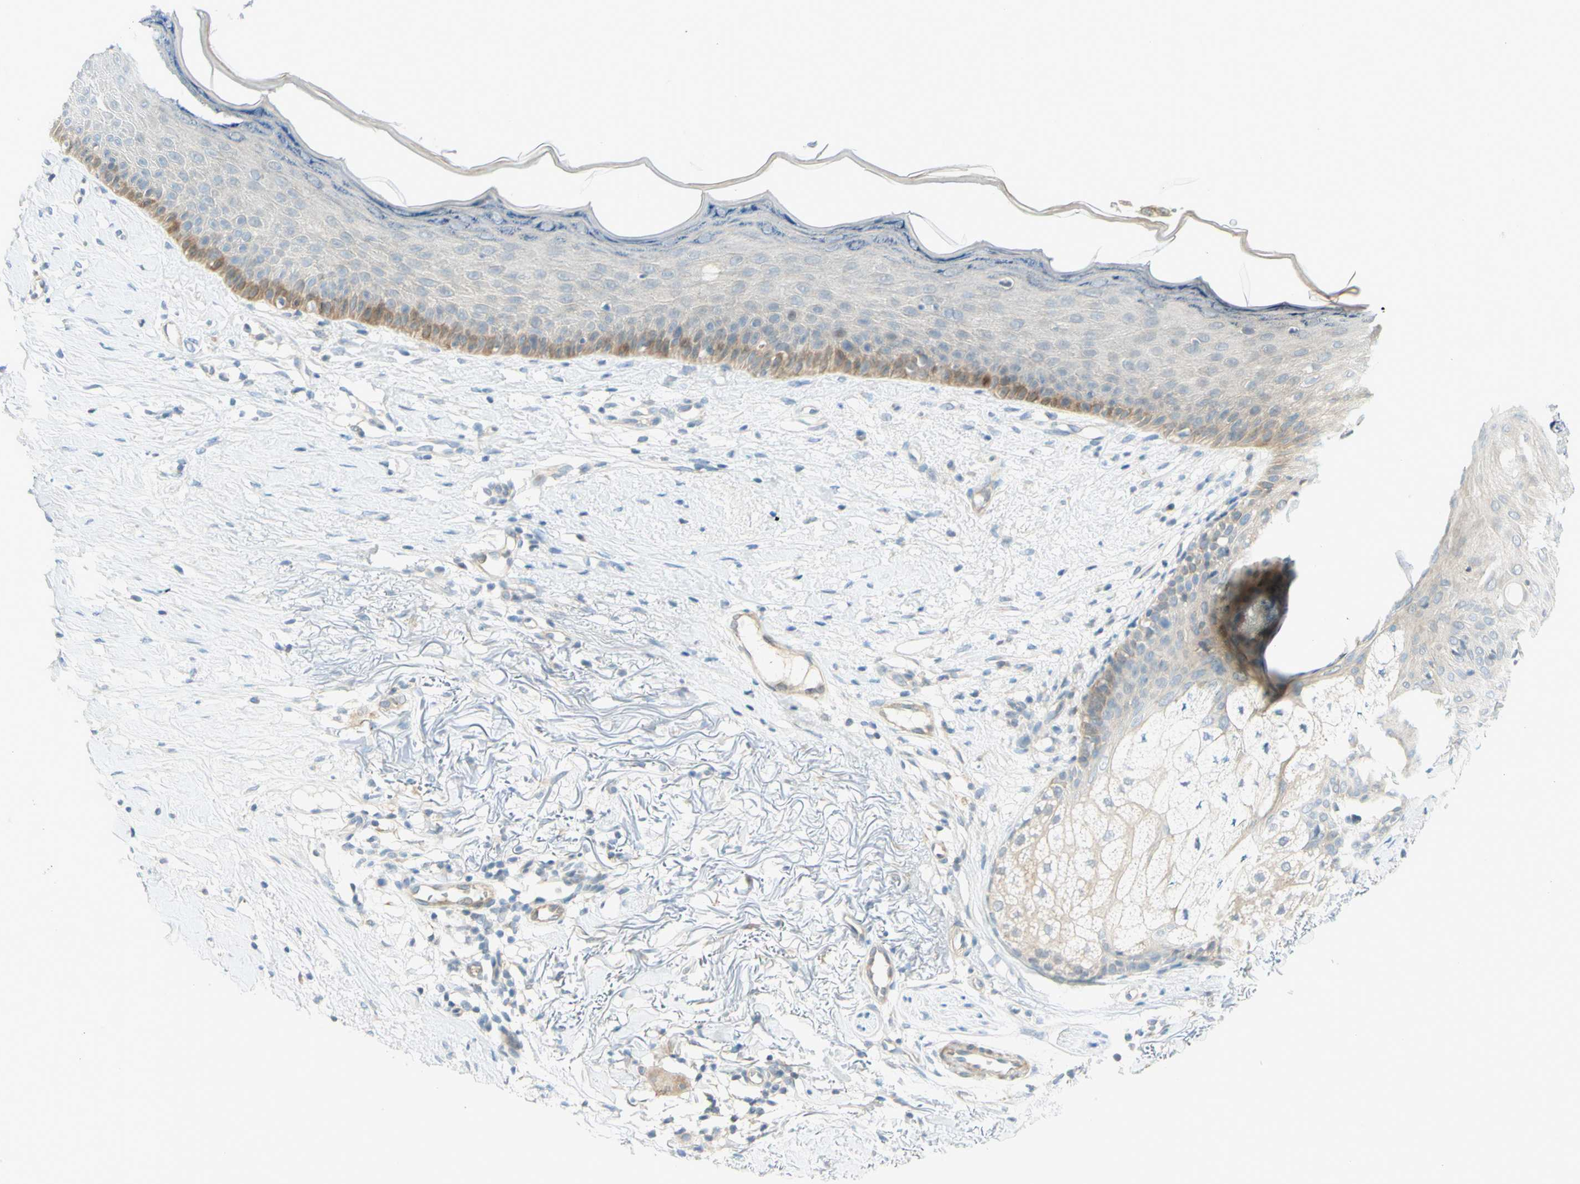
{"staining": {"intensity": "moderate", "quantity": "<25%", "location": "cytoplasmic/membranous"}, "tissue": "skin cancer", "cell_type": "Tumor cells", "image_type": "cancer", "snomed": [{"axis": "morphology", "description": "Basal cell carcinoma"}, {"axis": "topography", "description": "Skin"}], "caption": "Protein expression analysis of human skin cancer (basal cell carcinoma) reveals moderate cytoplasmic/membranous expression in approximately <25% of tumor cells. Nuclei are stained in blue.", "gene": "PROM1", "patient": {"sex": "female", "age": 70}}